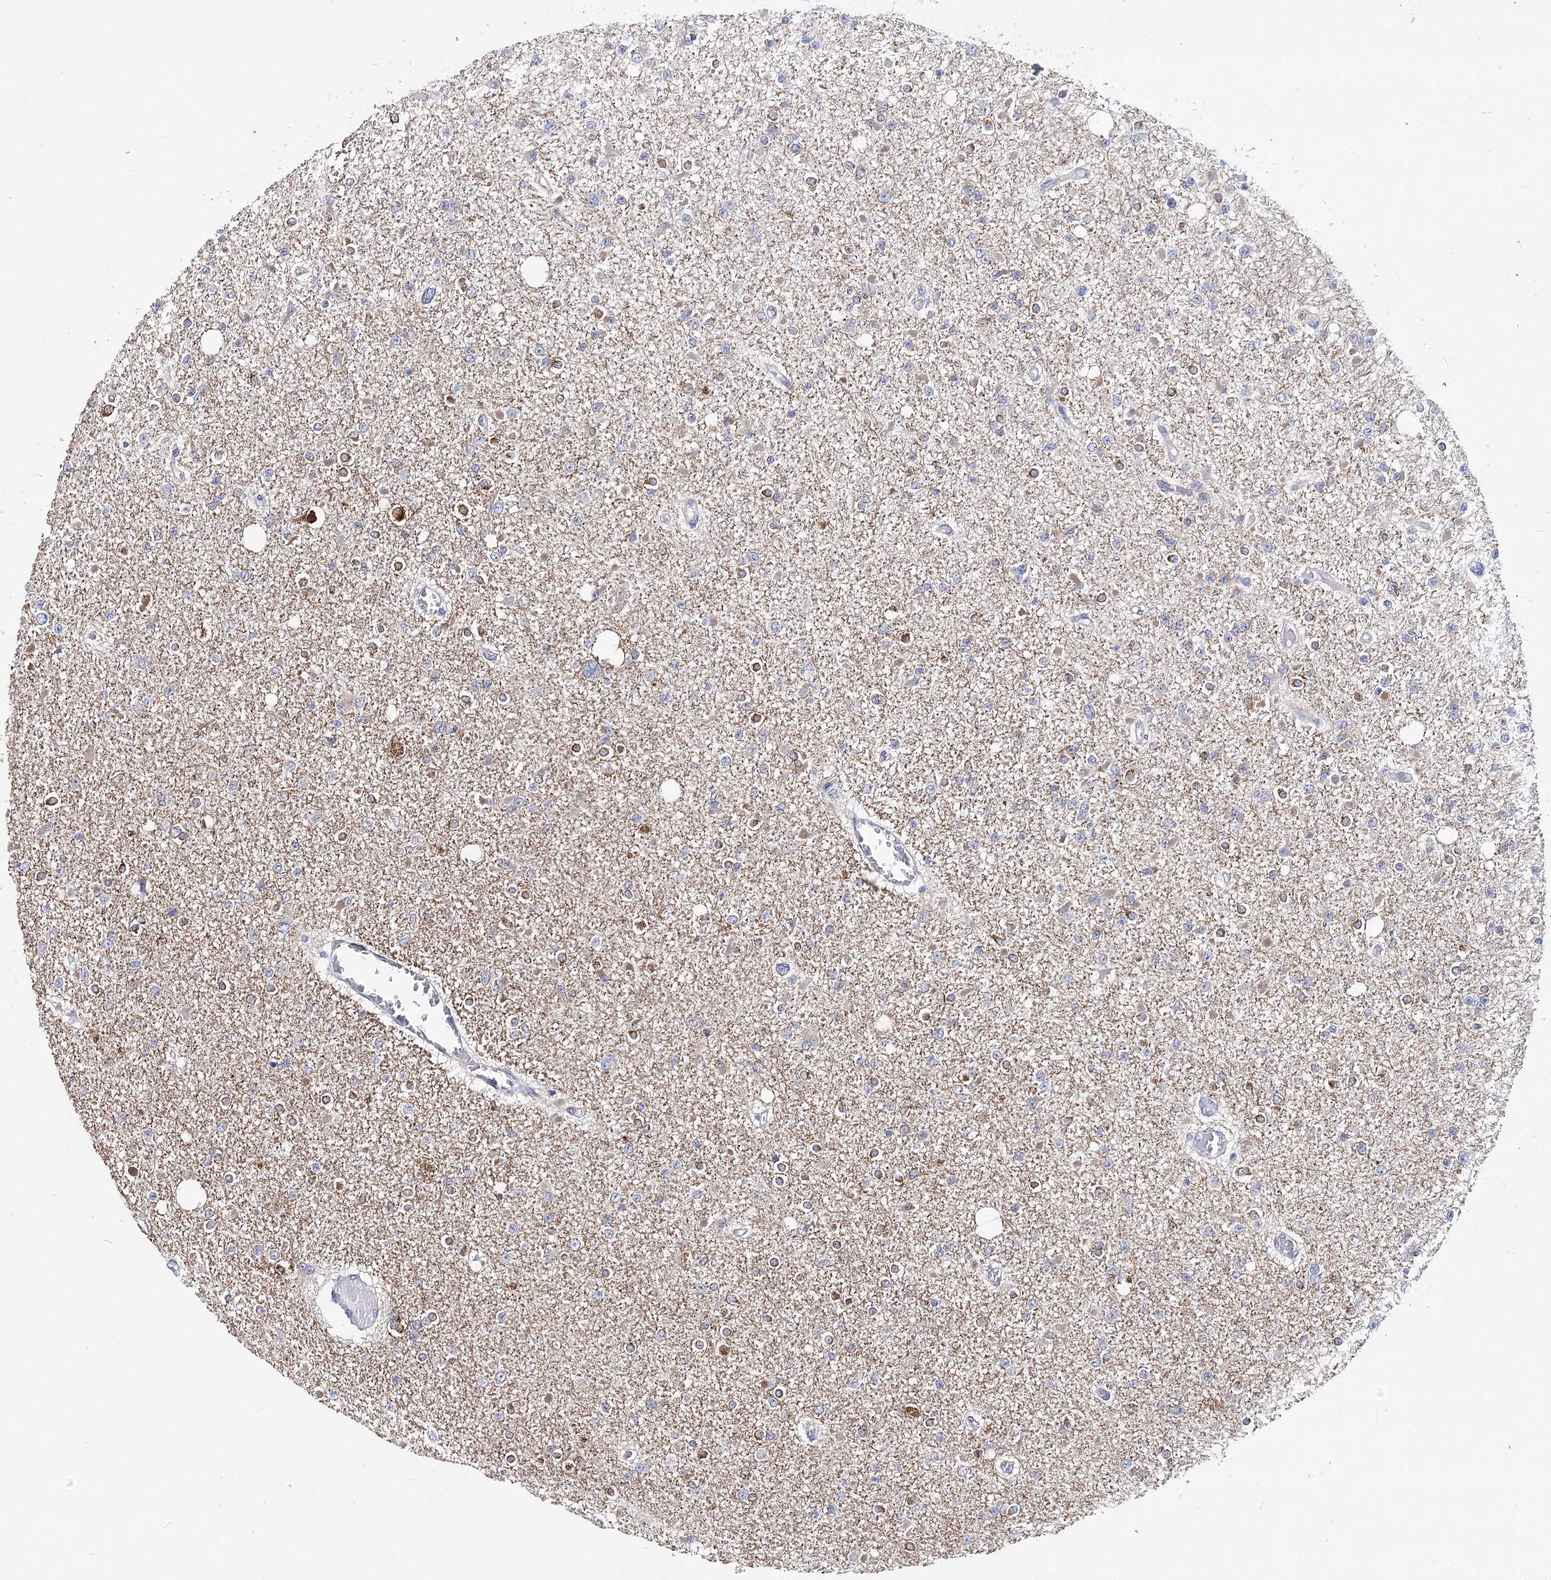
{"staining": {"intensity": "negative", "quantity": "none", "location": "none"}, "tissue": "glioma", "cell_type": "Tumor cells", "image_type": "cancer", "snomed": [{"axis": "morphology", "description": "Glioma, malignant, Low grade"}, {"axis": "topography", "description": "Brain"}], "caption": "Tumor cells show no significant protein staining in malignant glioma (low-grade).", "gene": "TEX12", "patient": {"sex": "female", "age": 22}}